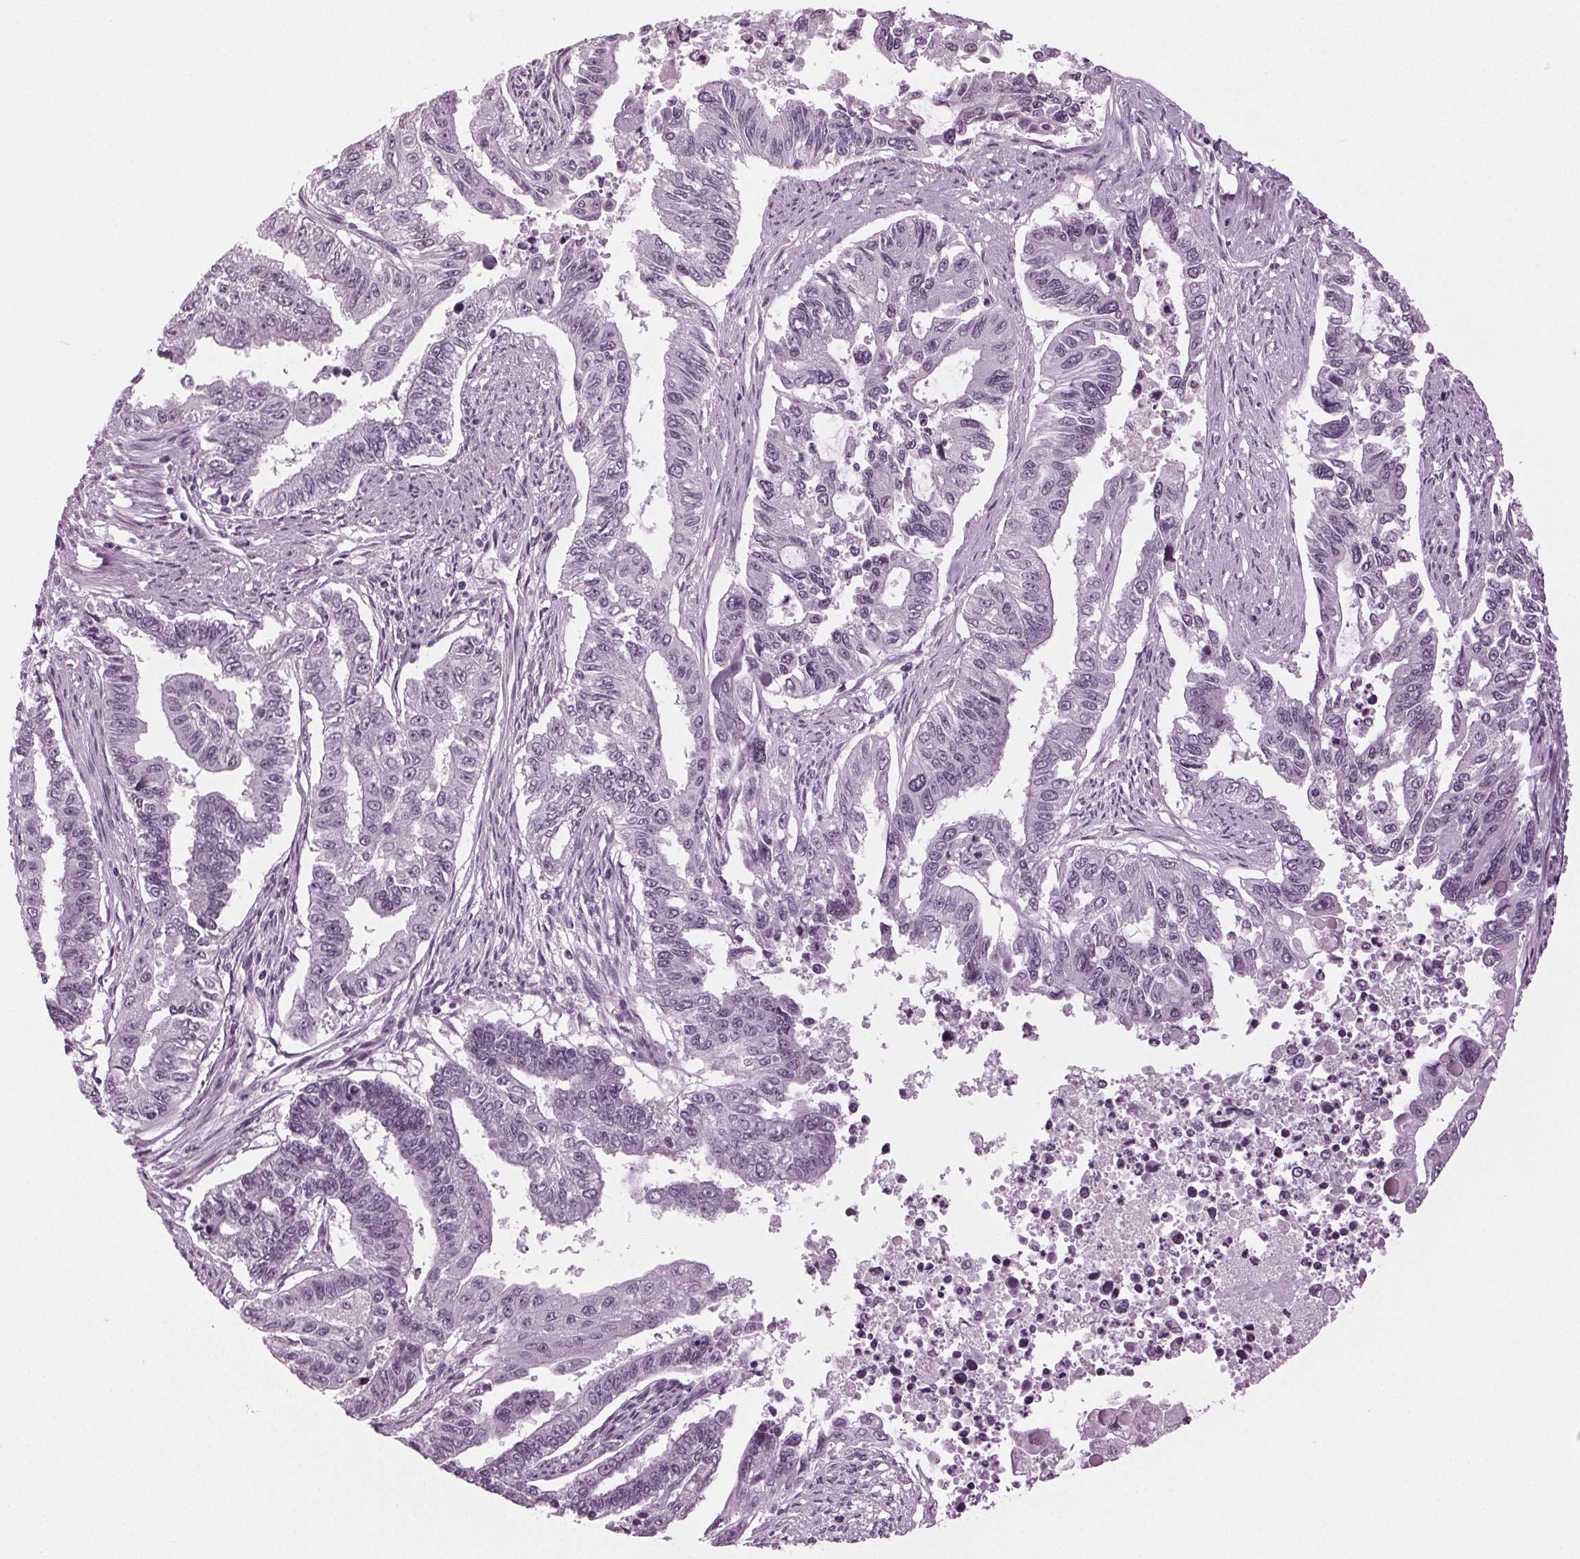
{"staining": {"intensity": "negative", "quantity": "none", "location": "none"}, "tissue": "endometrial cancer", "cell_type": "Tumor cells", "image_type": "cancer", "snomed": [{"axis": "morphology", "description": "Adenocarcinoma, NOS"}, {"axis": "topography", "description": "Uterus"}], "caption": "This is a micrograph of IHC staining of endometrial cancer, which shows no positivity in tumor cells.", "gene": "DNAH12", "patient": {"sex": "female", "age": 59}}